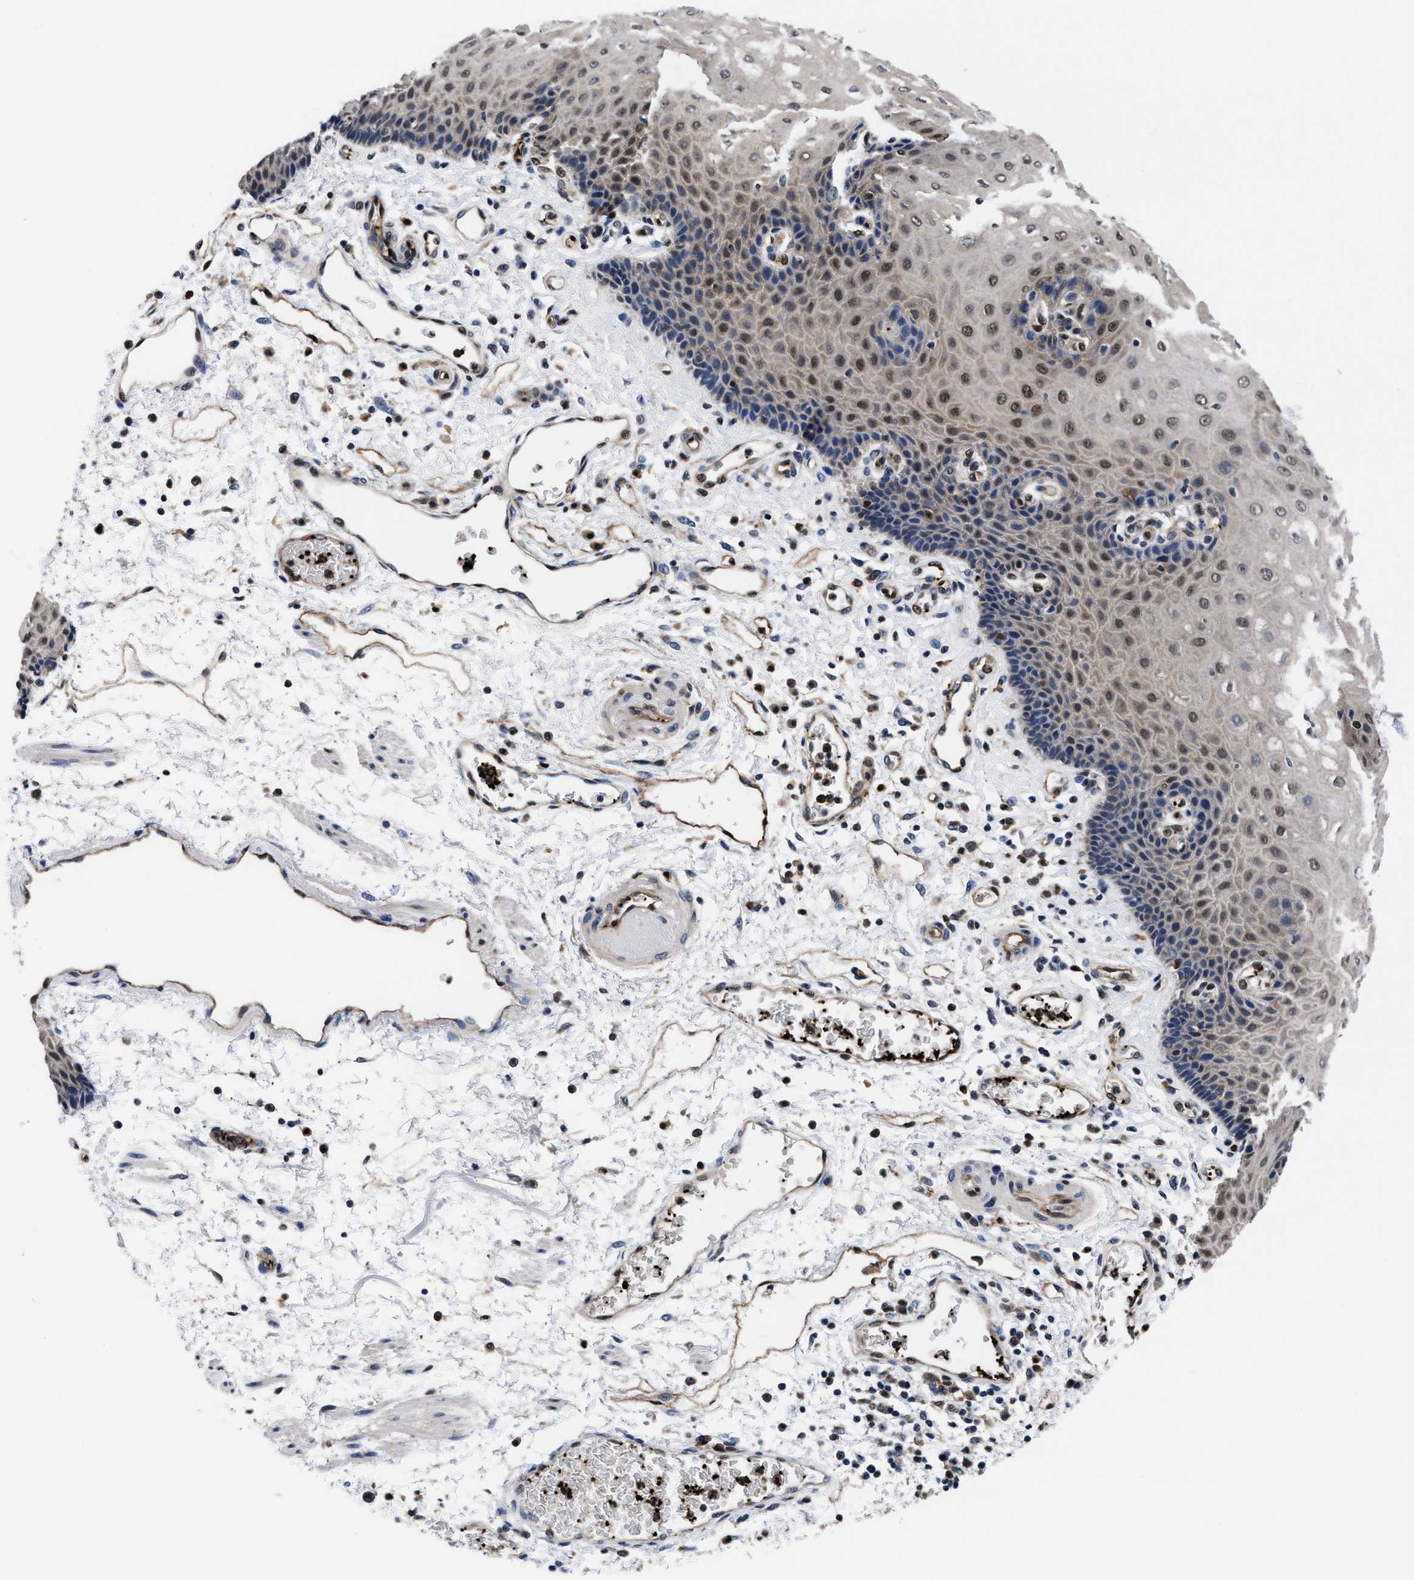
{"staining": {"intensity": "moderate", "quantity": "25%-75%", "location": "nuclear"}, "tissue": "esophagus", "cell_type": "Squamous epithelial cells", "image_type": "normal", "snomed": [{"axis": "morphology", "description": "Normal tissue, NOS"}, {"axis": "topography", "description": "Esophagus"}], "caption": "Moderate nuclear expression is appreciated in approximately 25%-75% of squamous epithelial cells in unremarkable esophagus. Using DAB (brown) and hematoxylin (blue) stains, captured at high magnification using brightfield microscopy.", "gene": "ACLY", "patient": {"sex": "male", "age": 54}}